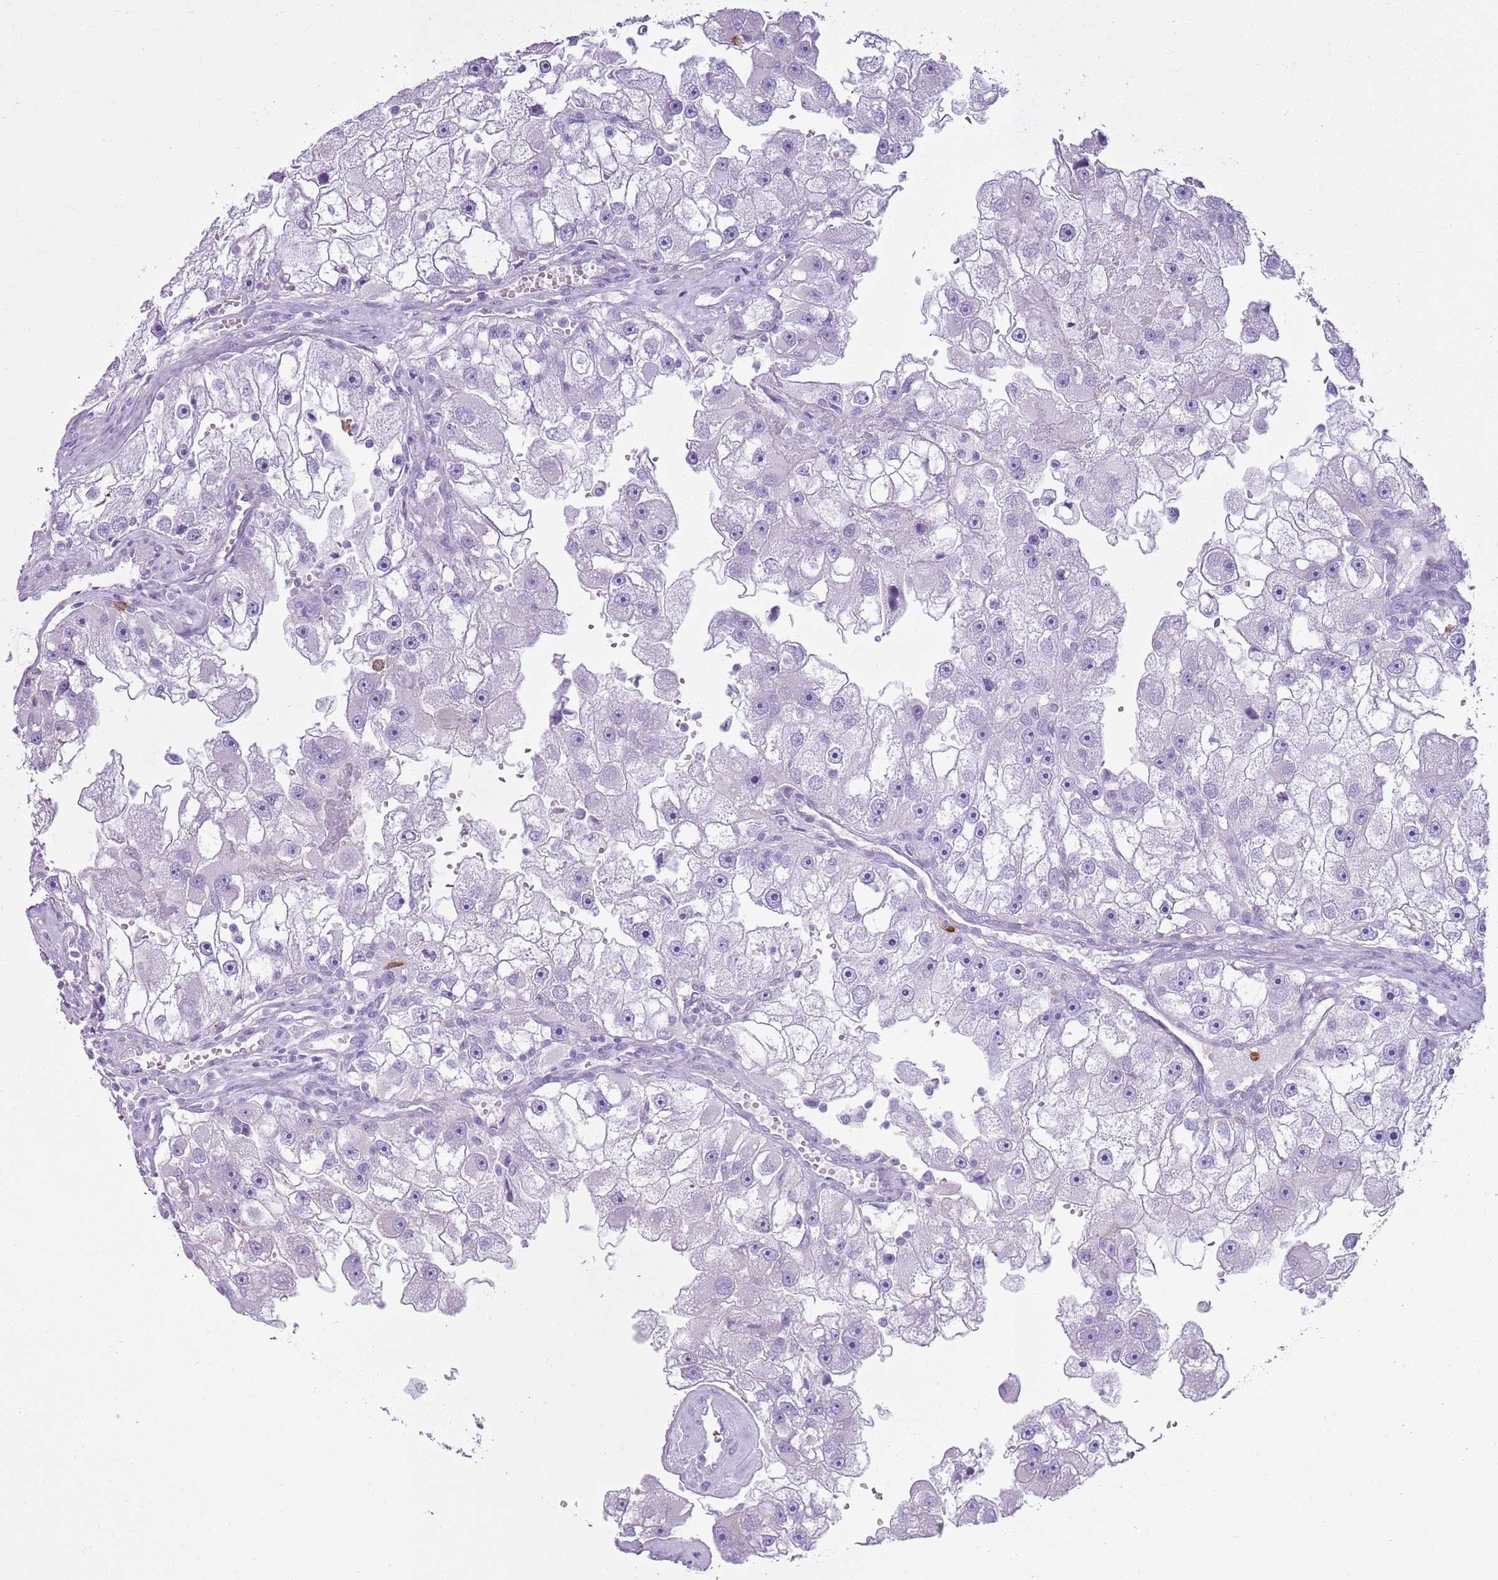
{"staining": {"intensity": "negative", "quantity": "none", "location": "none"}, "tissue": "renal cancer", "cell_type": "Tumor cells", "image_type": "cancer", "snomed": [{"axis": "morphology", "description": "Adenocarcinoma, NOS"}, {"axis": "topography", "description": "Kidney"}], "caption": "Human adenocarcinoma (renal) stained for a protein using IHC exhibits no expression in tumor cells.", "gene": "CD177", "patient": {"sex": "male", "age": 63}}